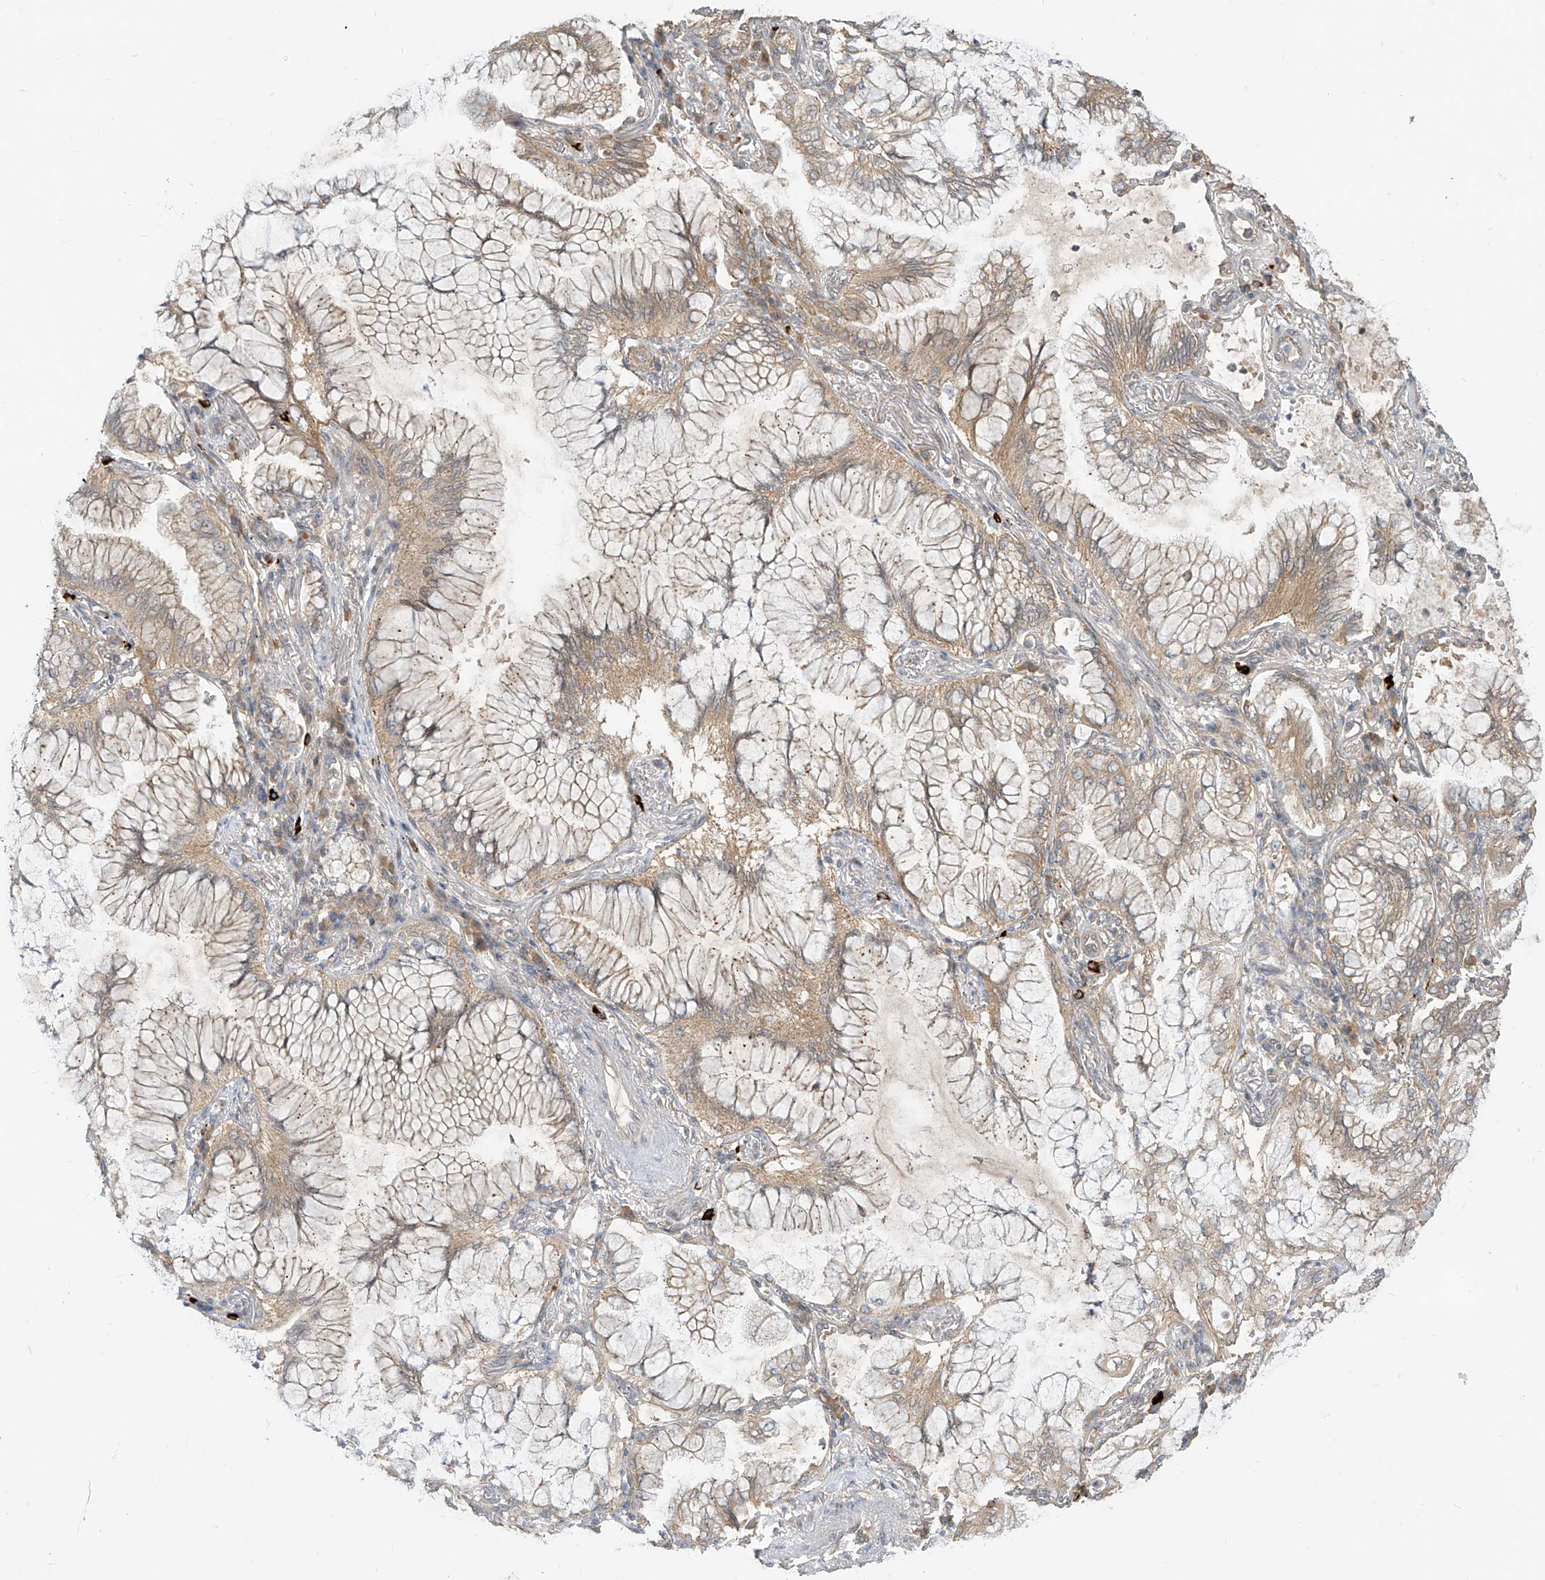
{"staining": {"intensity": "weak", "quantity": ">75%", "location": "cytoplasmic/membranous"}, "tissue": "lung cancer", "cell_type": "Tumor cells", "image_type": "cancer", "snomed": [{"axis": "morphology", "description": "Adenocarcinoma, NOS"}, {"axis": "topography", "description": "Lung"}], "caption": "Approximately >75% of tumor cells in human adenocarcinoma (lung) exhibit weak cytoplasmic/membranous protein staining as visualized by brown immunohistochemical staining.", "gene": "MTUS2", "patient": {"sex": "female", "age": 70}}